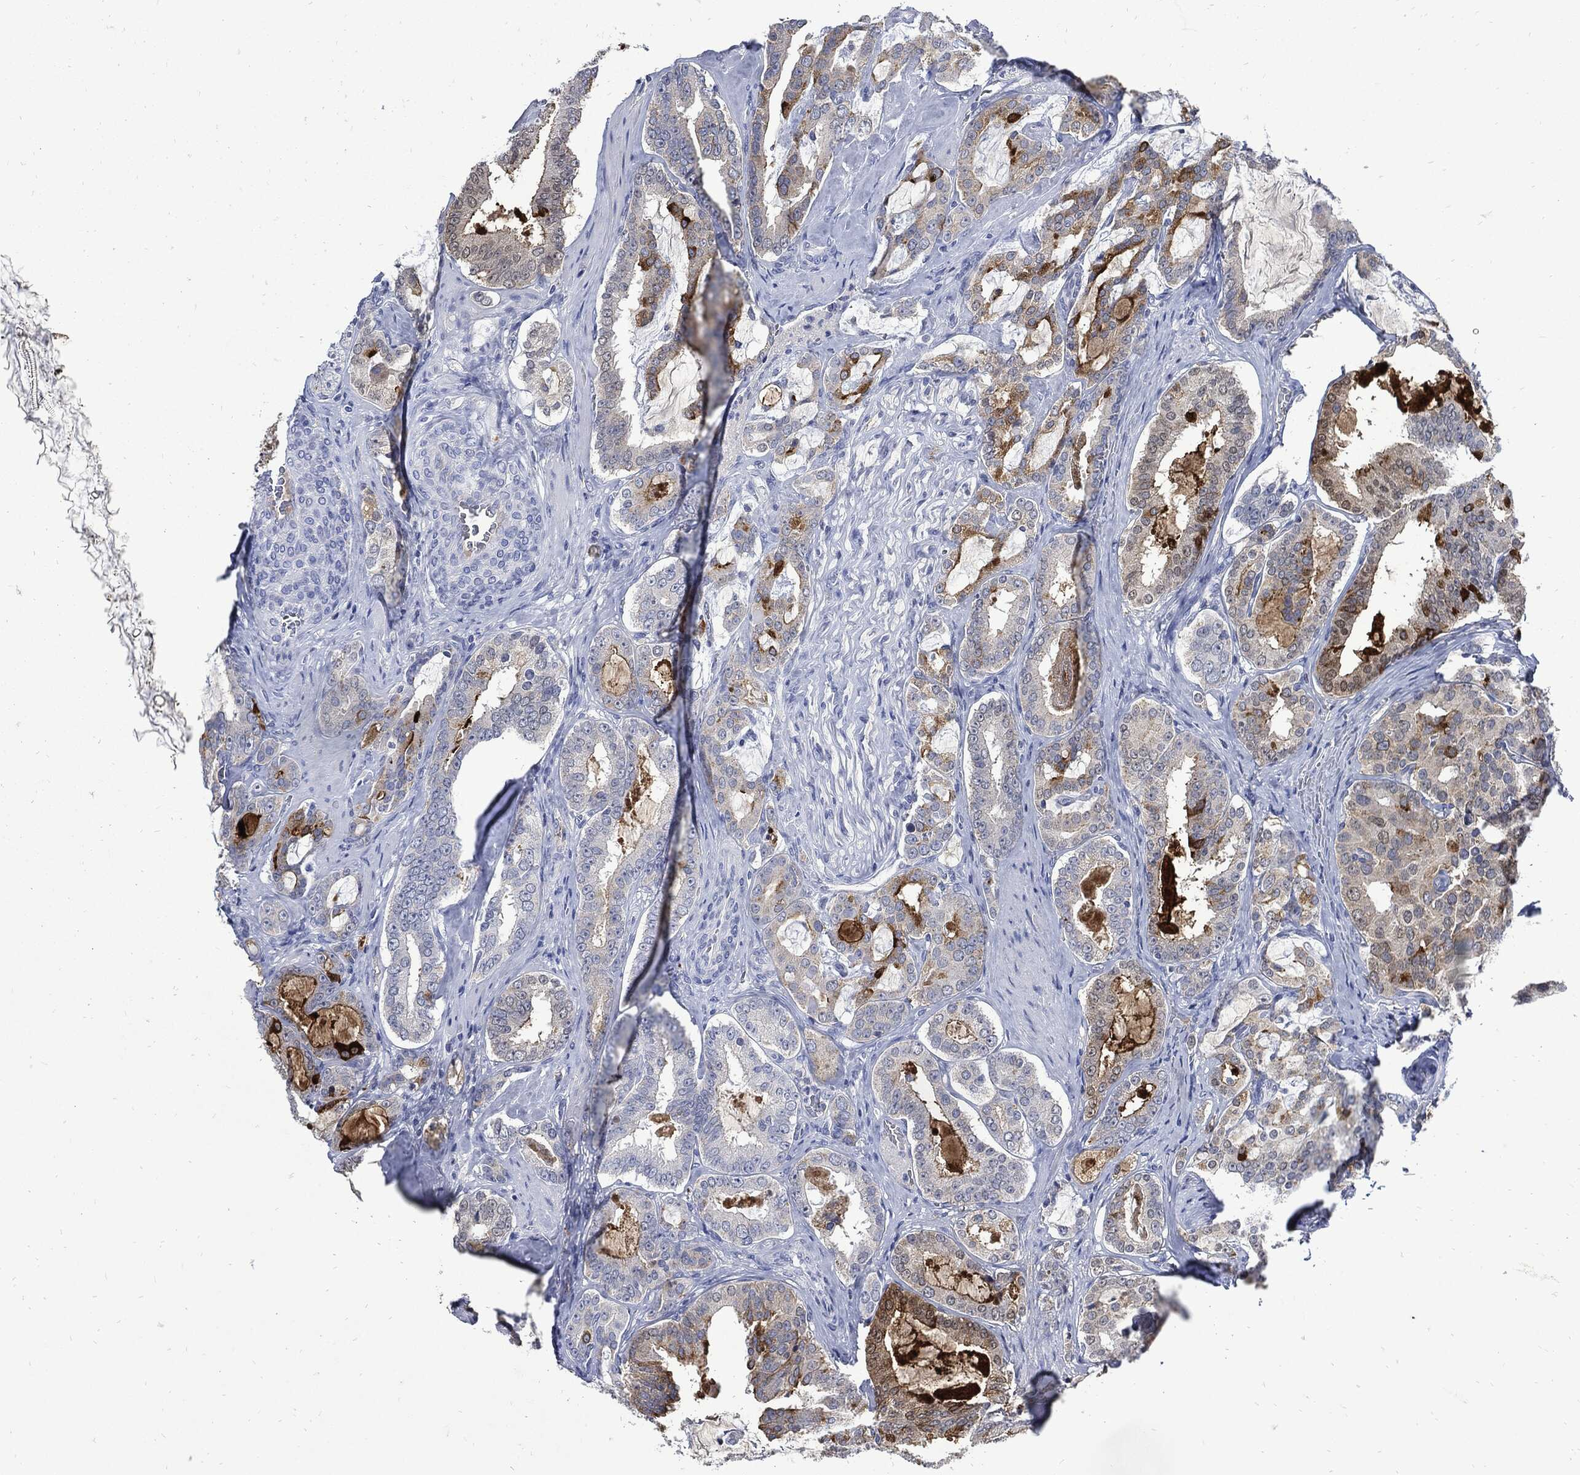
{"staining": {"intensity": "strong", "quantity": "<25%", "location": "cytoplasmic/membranous"}, "tissue": "prostate cancer", "cell_type": "Tumor cells", "image_type": "cancer", "snomed": [{"axis": "morphology", "description": "Adenocarcinoma, NOS"}, {"axis": "topography", "description": "Prostate"}], "caption": "A medium amount of strong cytoplasmic/membranous positivity is identified in about <25% of tumor cells in adenocarcinoma (prostate) tissue.", "gene": "CPE", "patient": {"sex": "male", "age": 67}}